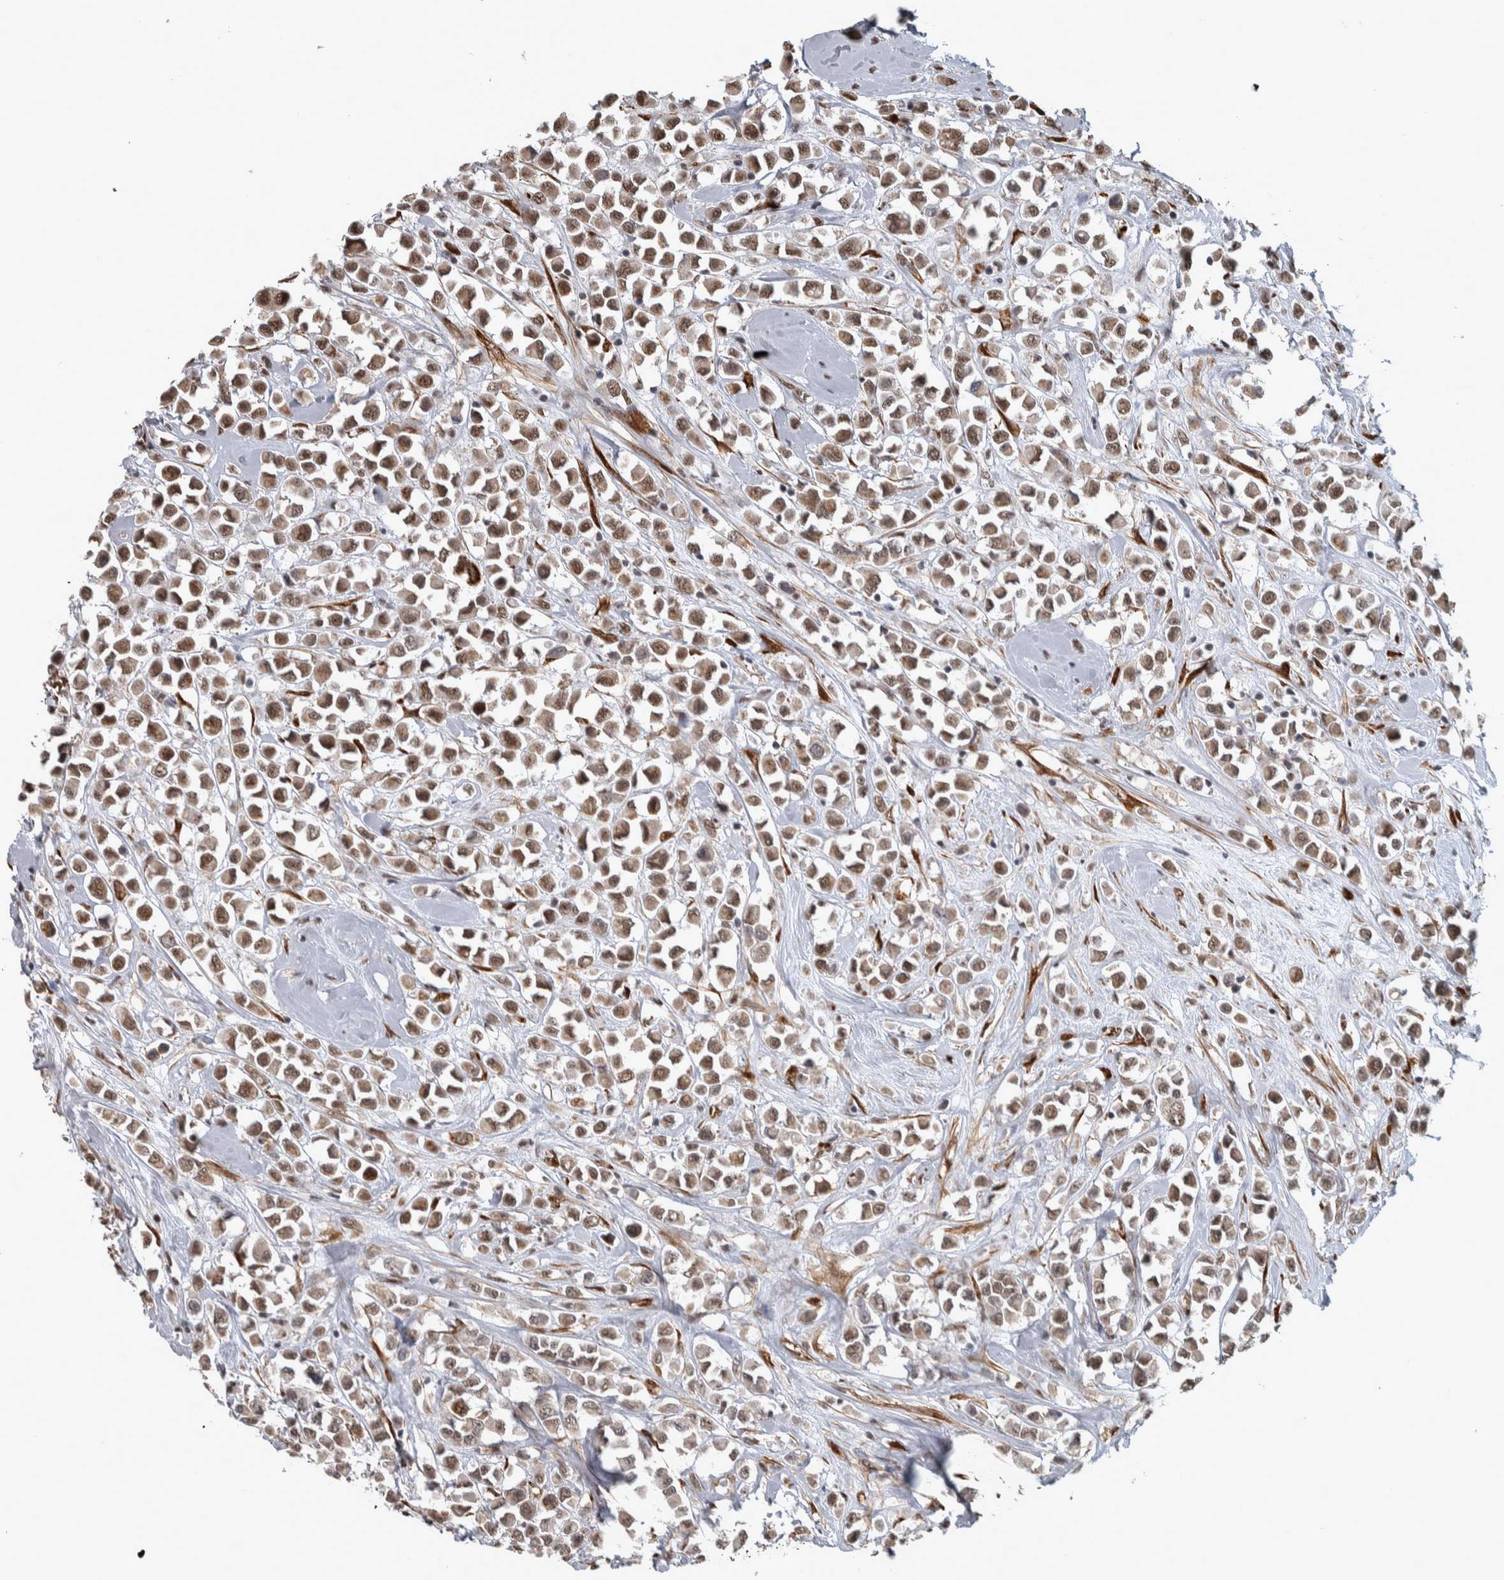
{"staining": {"intensity": "moderate", "quantity": ">75%", "location": "nuclear"}, "tissue": "breast cancer", "cell_type": "Tumor cells", "image_type": "cancer", "snomed": [{"axis": "morphology", "description": "Duct carcinoma"}, {"axis": "topography", "description": "Breast"}], "caption": "This is an image of immunohistochemistry (IHC) staining of infiltrating ductal carcinoma (breast), which shows moderate staining in the nuclear of tumor cells.", "gene": "DDX42", "patient": {"sex": "female", "age": 61}}